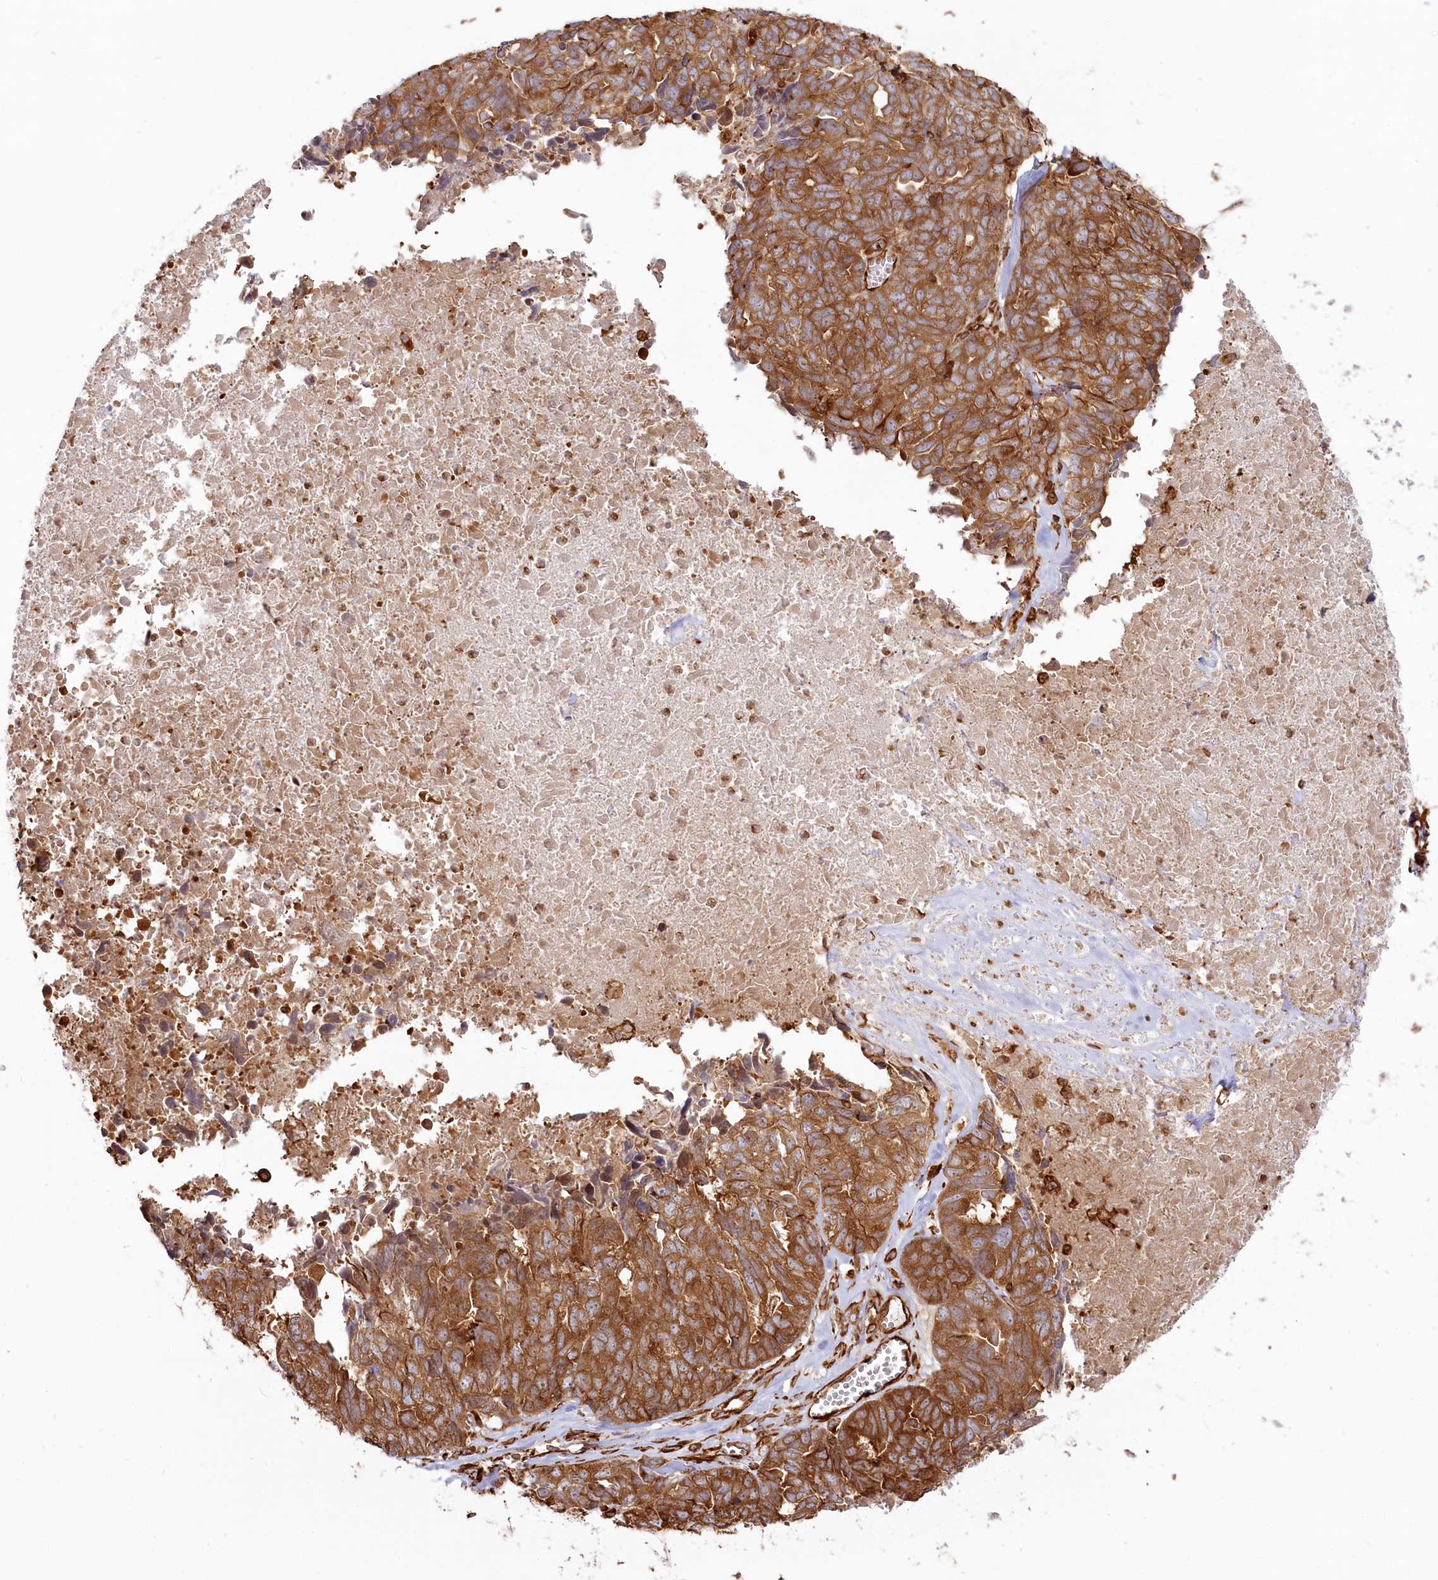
{"staining": {"intensity": "moderate", "quantity": ">75%", "location": "cytoplasmic/membranous"}, "tissue": "ovarian cancer", "cell_type": "Tumor cells", "image_type": "cancer", "snomed": [{"axis": "morphology", "description": "Cystadenocarcinoma, serous, NOS"}, {"axis": "topography", "description": "Ovary"}], "caption": "About >75% of tumor cells in serous cystadenocarcinoma (ovarian) reveal moderate cytoplasmic/membranous protein staining as visualized by brown immunohistochemical staining.", "gene": "TTC1", "patient": {"sex": "female", "age": 79}}